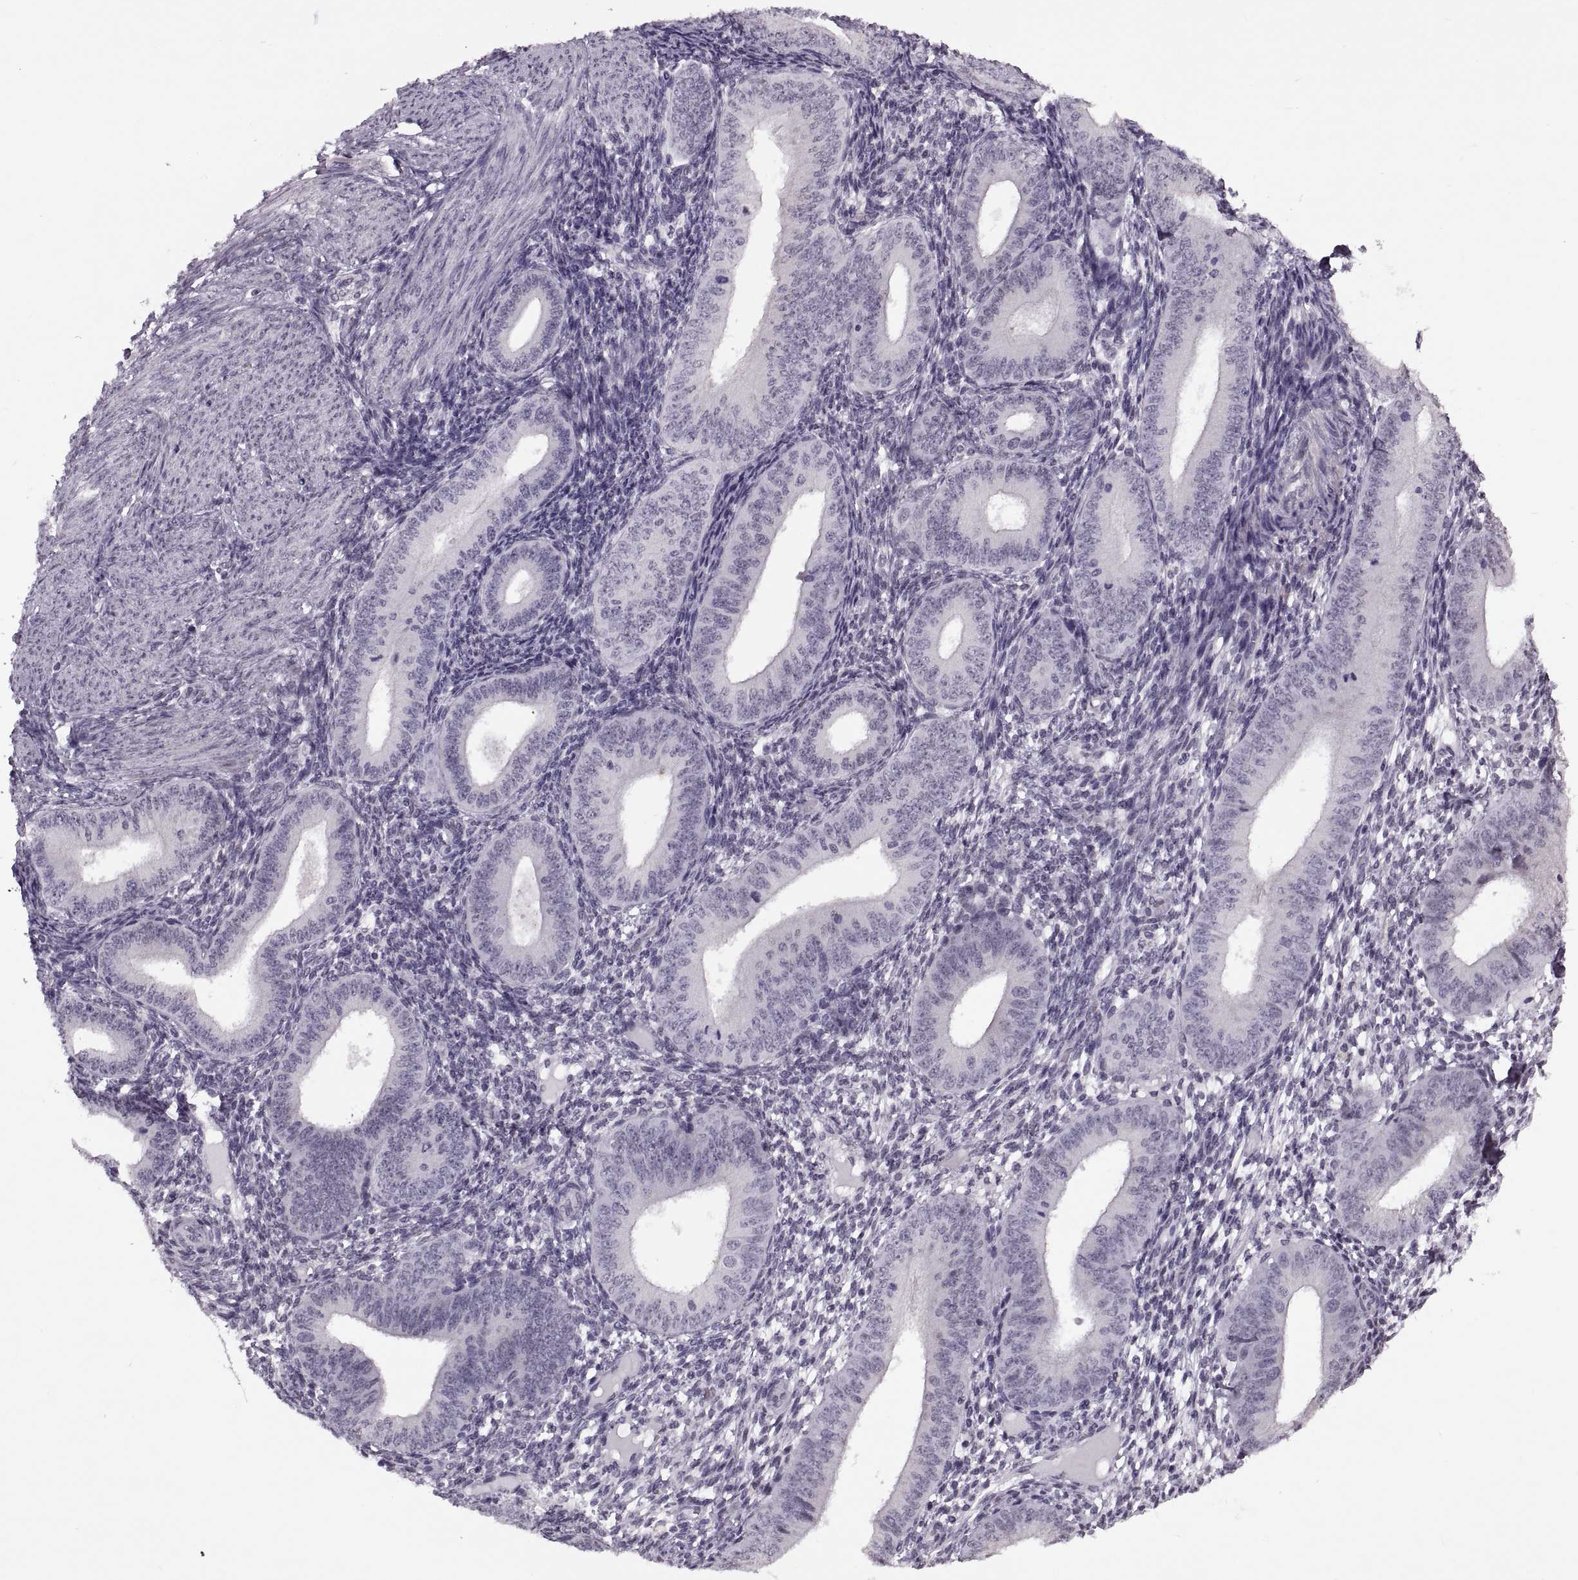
{"staining": {"intensity": "negative", "quantity": "none", "location": "none"}, "tissue": "endometrium", "cell_type": "Cells in endometrial stroma", "image_type": "normal", "snomed": [{"axis": "morphology", "description": "Normal tissue, NOS"}, {"axis": "topography", "description": "Endometrium"}], "caption": "High power microscopy micrograph of an immunohistochemistry (IHC) histopathology image of unremarkable endometrium, revealing no significant positivity in cells in endometrial stroma.", "gene": "PRSS37", "patient": {"sex": "female", "age": 39}}